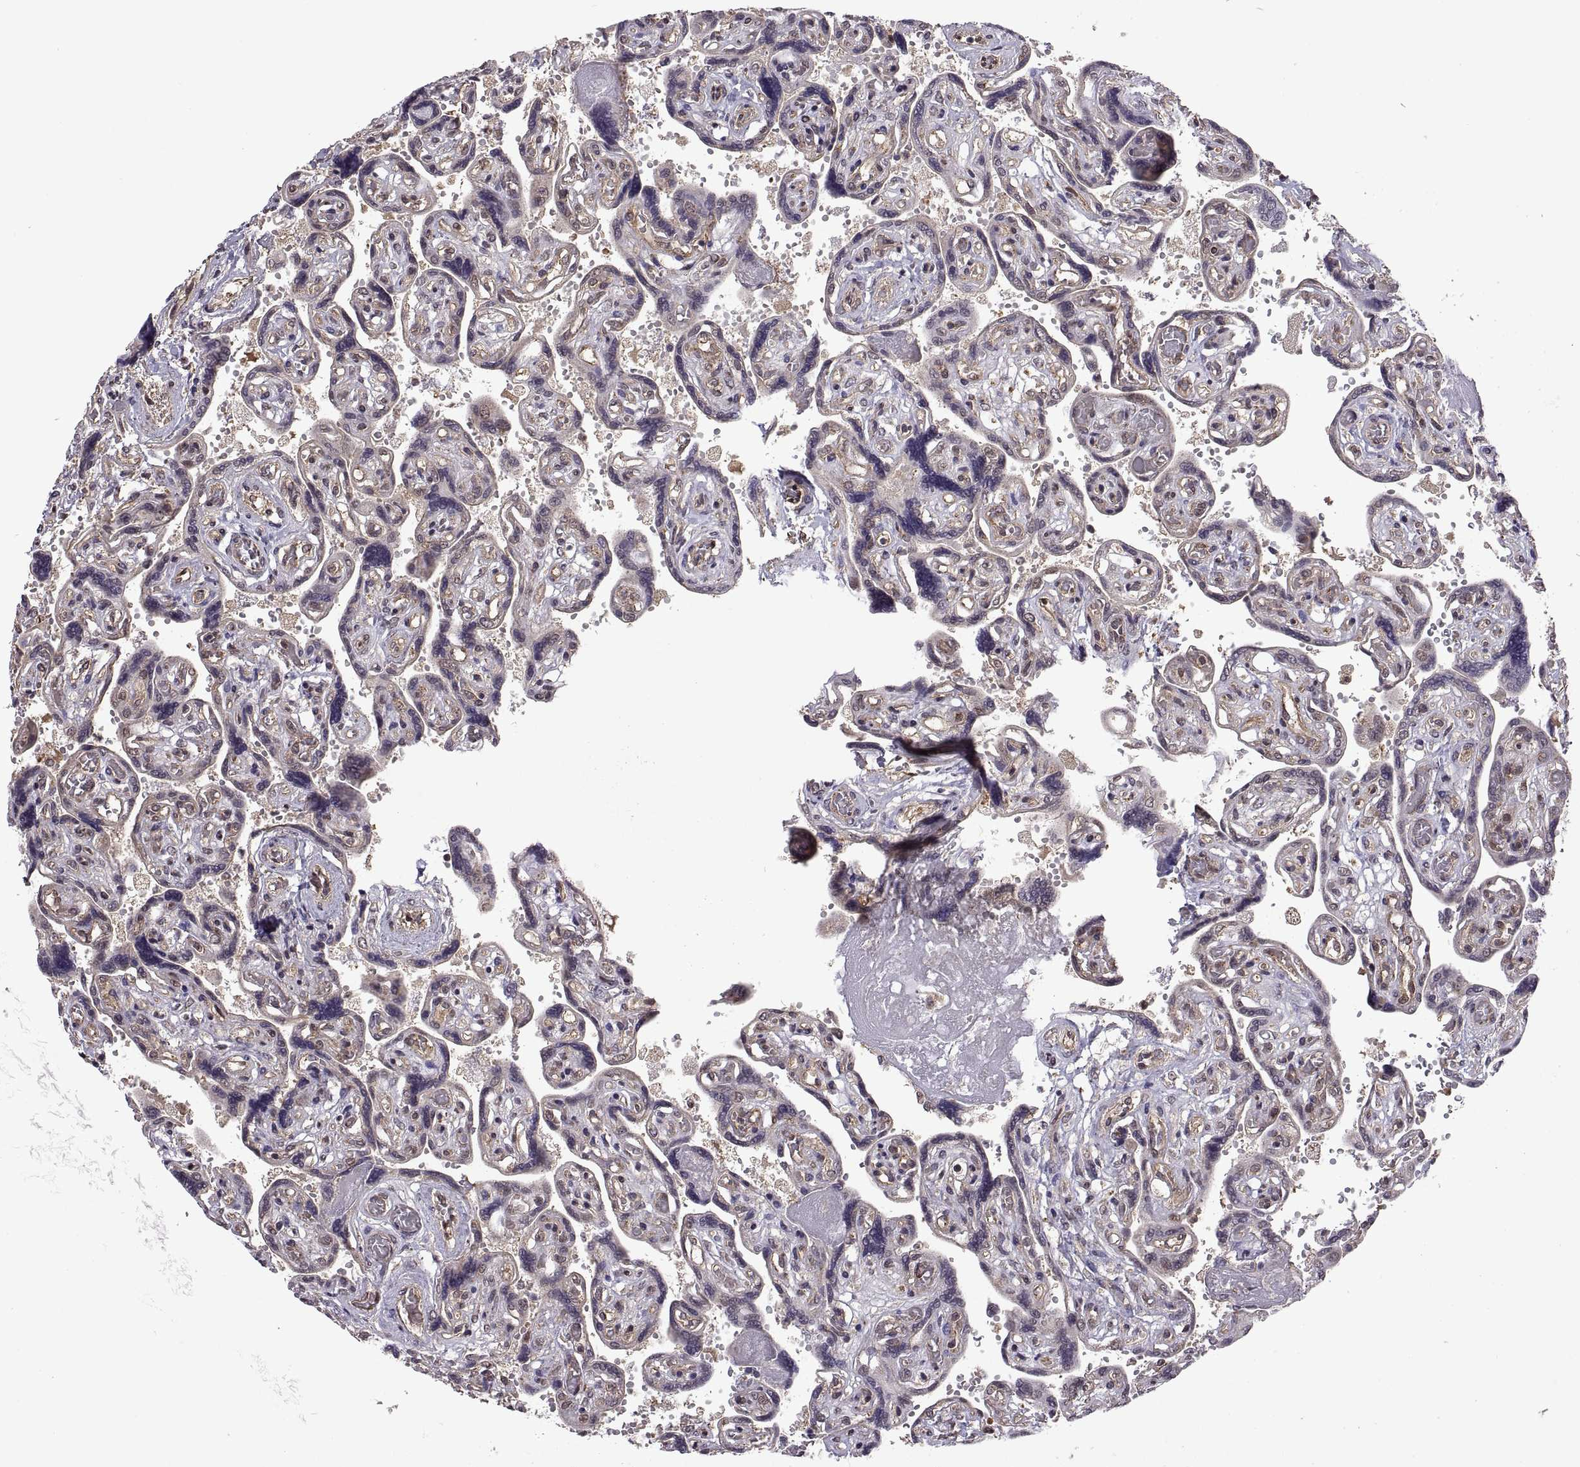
{"staining": {"intensity": "moderate", "quantity": ">75%", "location": "cytoplasmic/membranous"}, "tissue": "placenta", "cell_type": "Decidual cells", "image_type": "normal", "snomed": [{"axis": "morphology", "description": "Normal tissue, NOS"}, {"axis": "topography", "description": "Placenta"}], "caption": "The immunohistochemical stain labels moderate cytoplasmic/membranous expression in decidual cells of unremarkable placenta. The staining was performed using DAB to visualize the protein expression in brown, while the nuclei were stained in blue with hematoxylin (Magnification: 20x).", "gene": "ARRB1", "patient": {"sex": "female", "age": 32}}